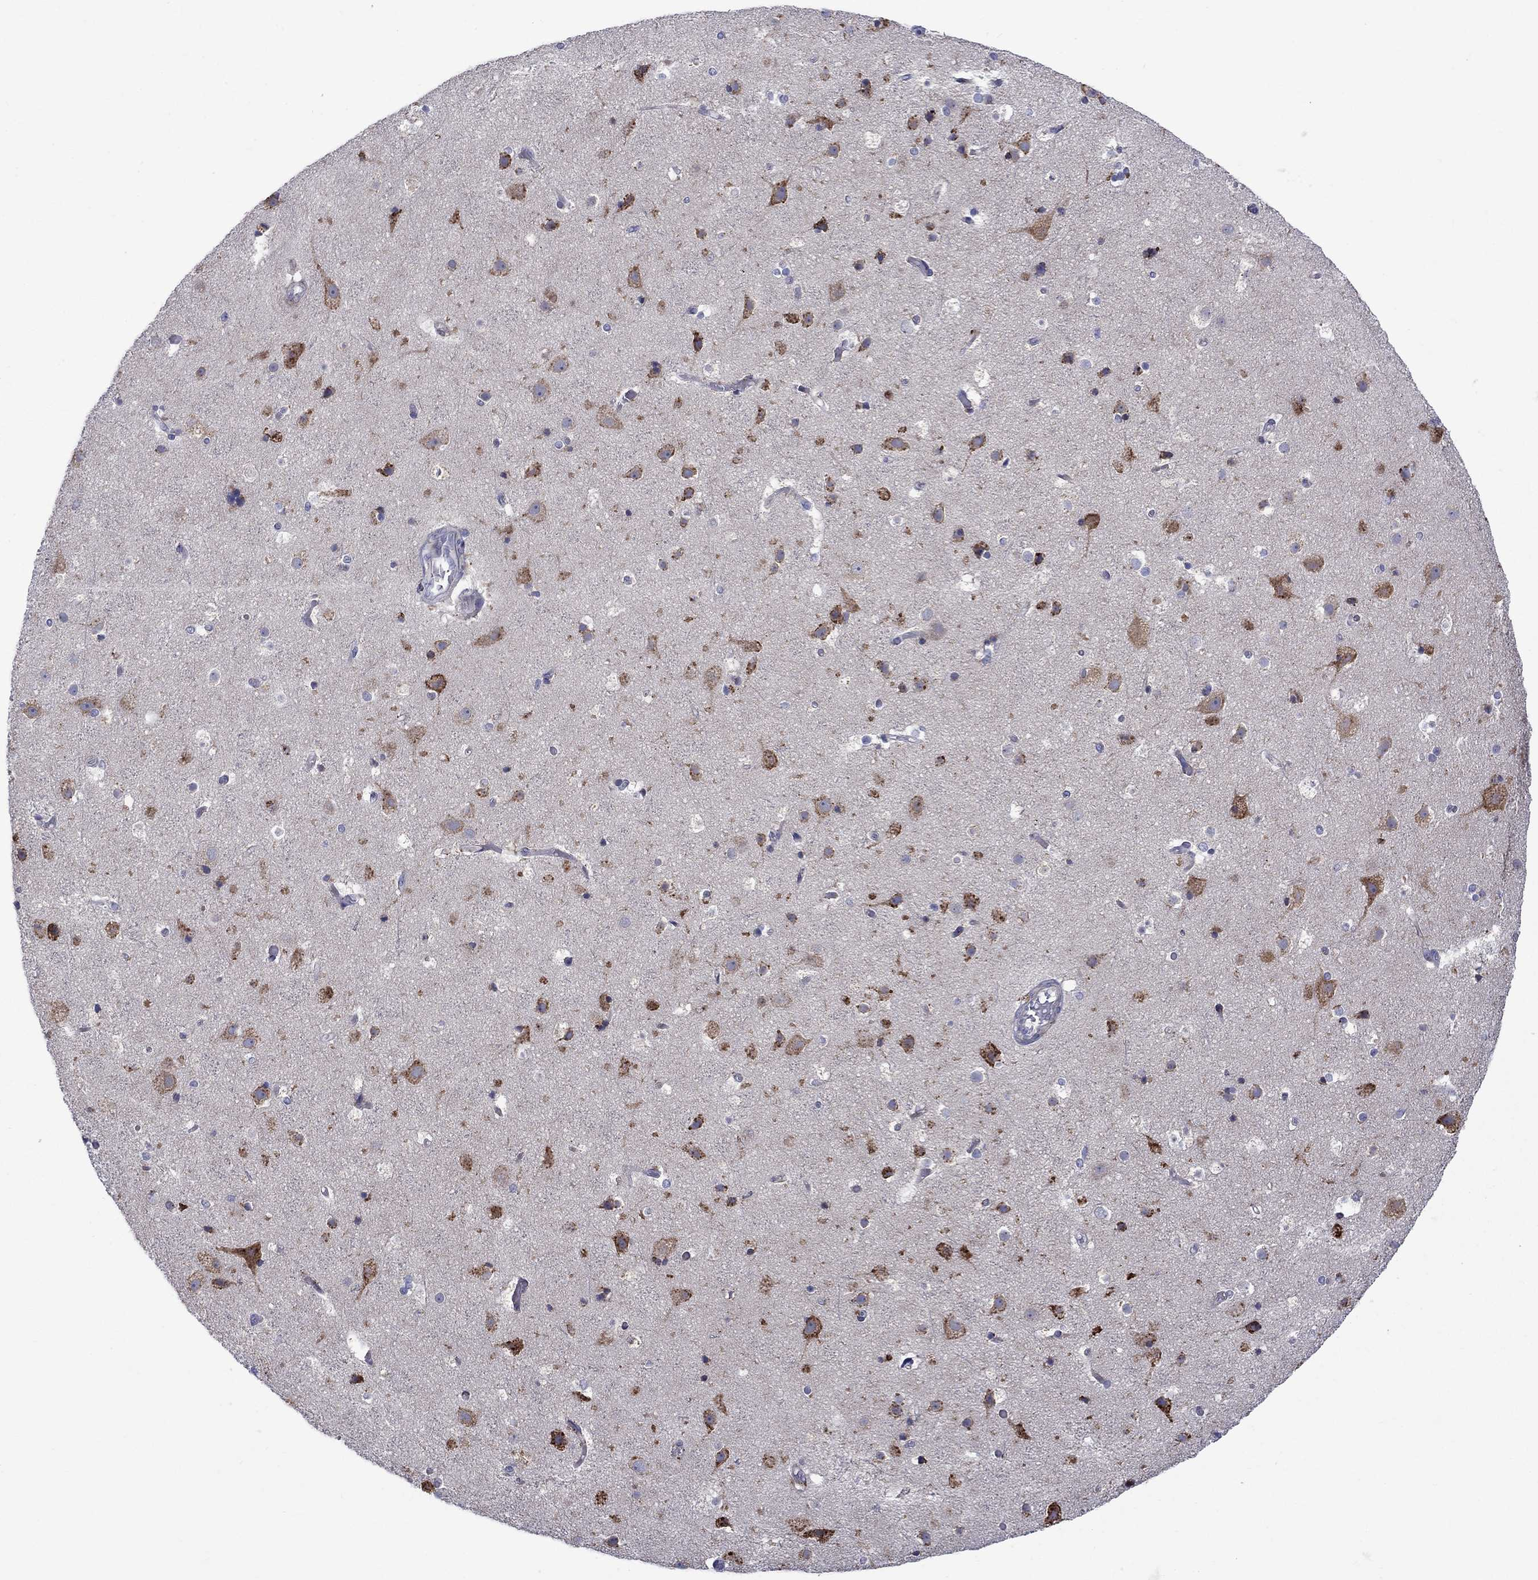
{"staining": {"intensity": "moderate", "quantity": "<25%", "location": "cytoplasmic/membranous"}, "tissue": "cerebral cortex", "cell_type": "Endothelial cells", "image_type": "normal", "snomed": [{"axis": "morphology", "description": "Normal tissue, NOS"}, {"axis": "topography", "description": "Cerebral cortex"}], "caption": "Moderate cytoplasmic/membranous expression for a protein is seen in approximately <25% of endothelial cells of unremarkable cerebral cortex using immunohistochemistry.", "gene": "ASNS", "patient": {"sex": "female", "age": 52}}